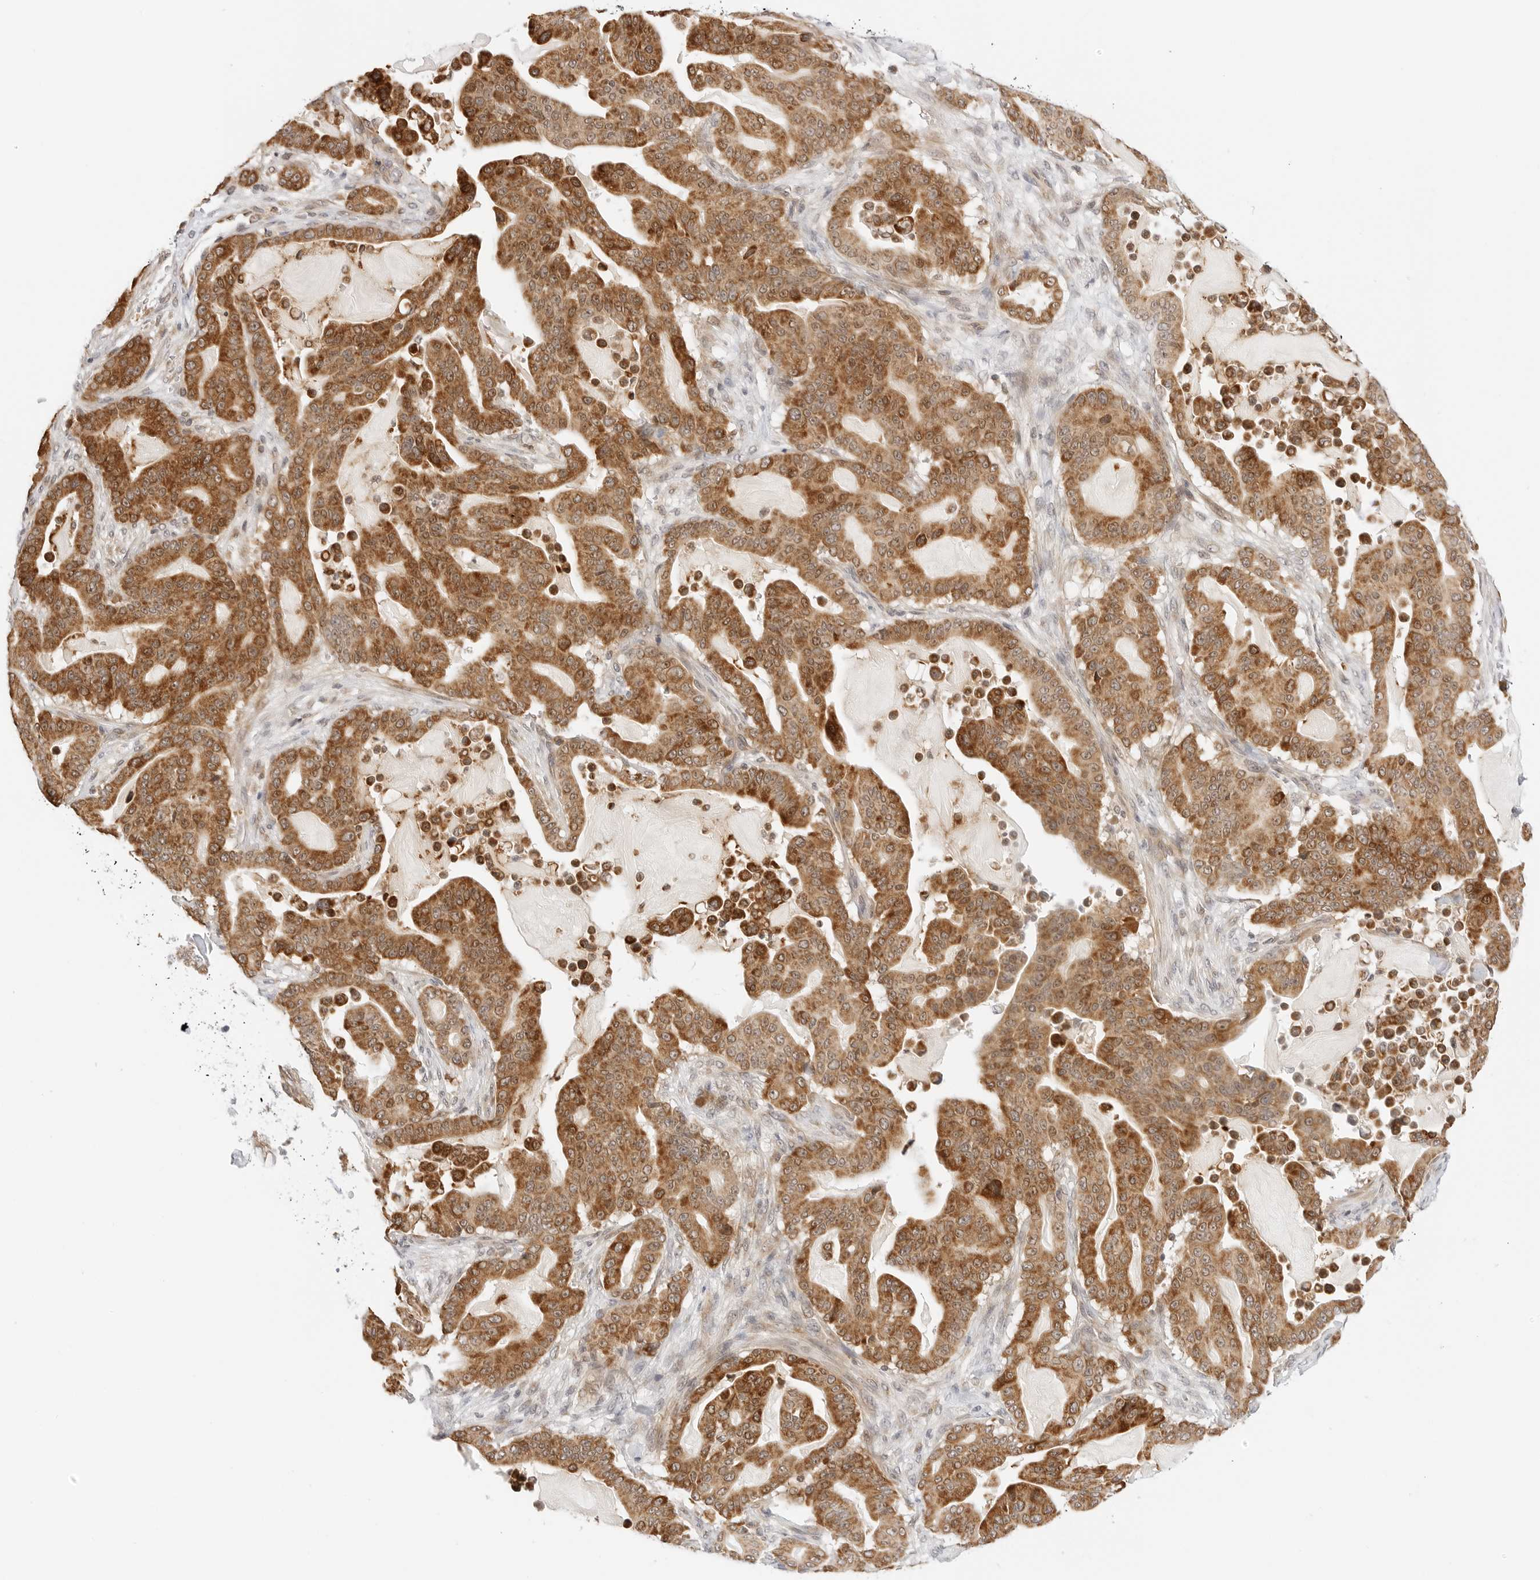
{"staining": {"intensity": "moderate", "quantity": ">75%", "location": "cytoplasmic/membranous,nuclear"}, "tissue": "pancreatic cancer", "cell_type": "Tumor cells", "image_type": "cancer", "snomed": [{"axis": "morphology", "description": "Adenocarcinoma, NOS"}, {"axis": "topography", "description": "Pancreas"}], "caption": "Human pancreatic cancer stained with a brown dye displays moderate cytoplasmic/membranous and nuclear positive positivity in approximately >75% of tumor cells.", "gene": "GORAB", "patient": {"sex": "male", "age": 63}}